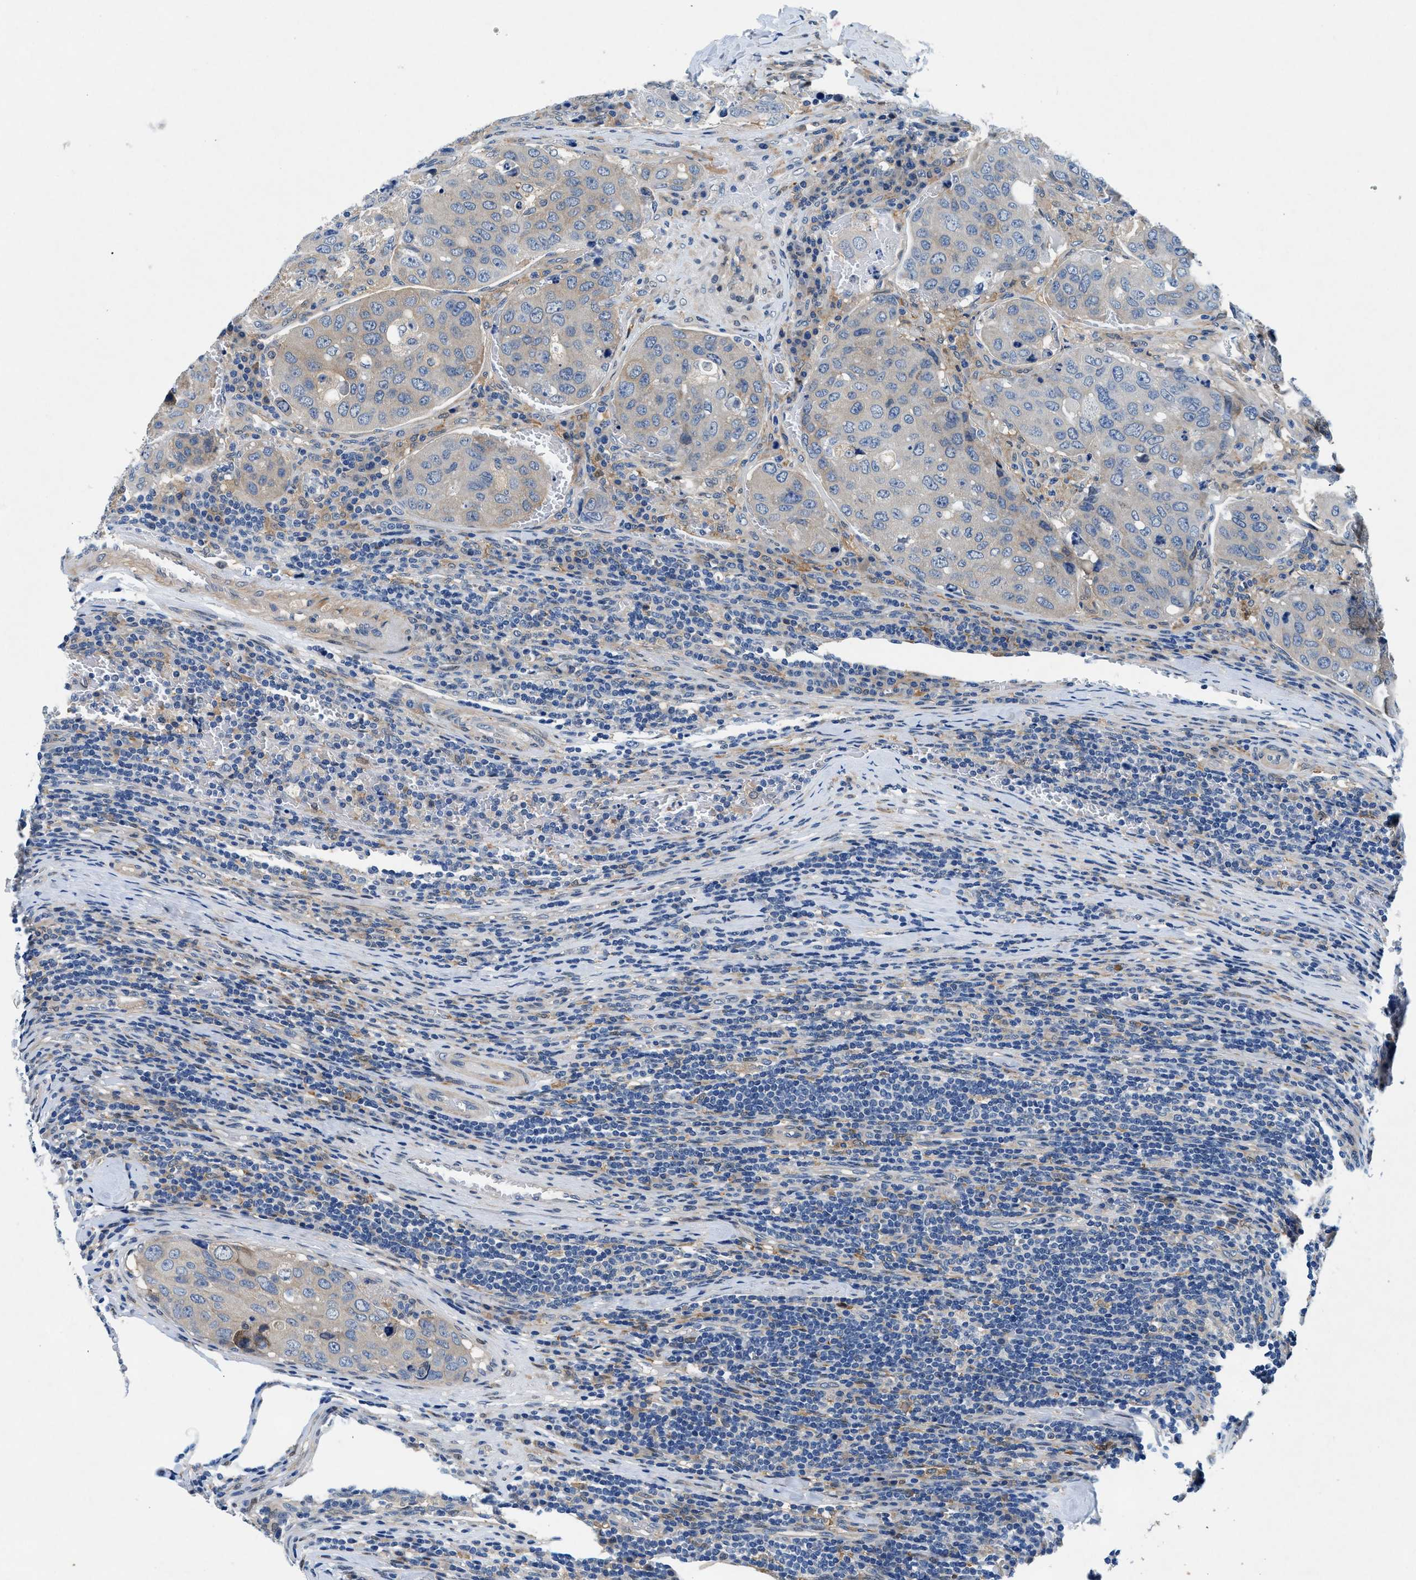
{"staining": {"intensity": "negative", "quantity": "none", "location": "none"}, "tissue": "urothelial cancer", "cell_type": "Tumor cells", "image_type": "cancer", "snomed": [{"axis": "morphology", "description": "Urothelial carcinoma, High grade"}, {"axis": "topography", "description": "Lymph node"}, {"axis": "topography", "description": "Urinary bladder"}], "caption": "Immunohistochemical staining of human urothelial carcinoma (high-grade) demonstrates no significant staining in tumor cells.", "gene": "COPS2", "patient": {"sex": "male", "age": 51}}